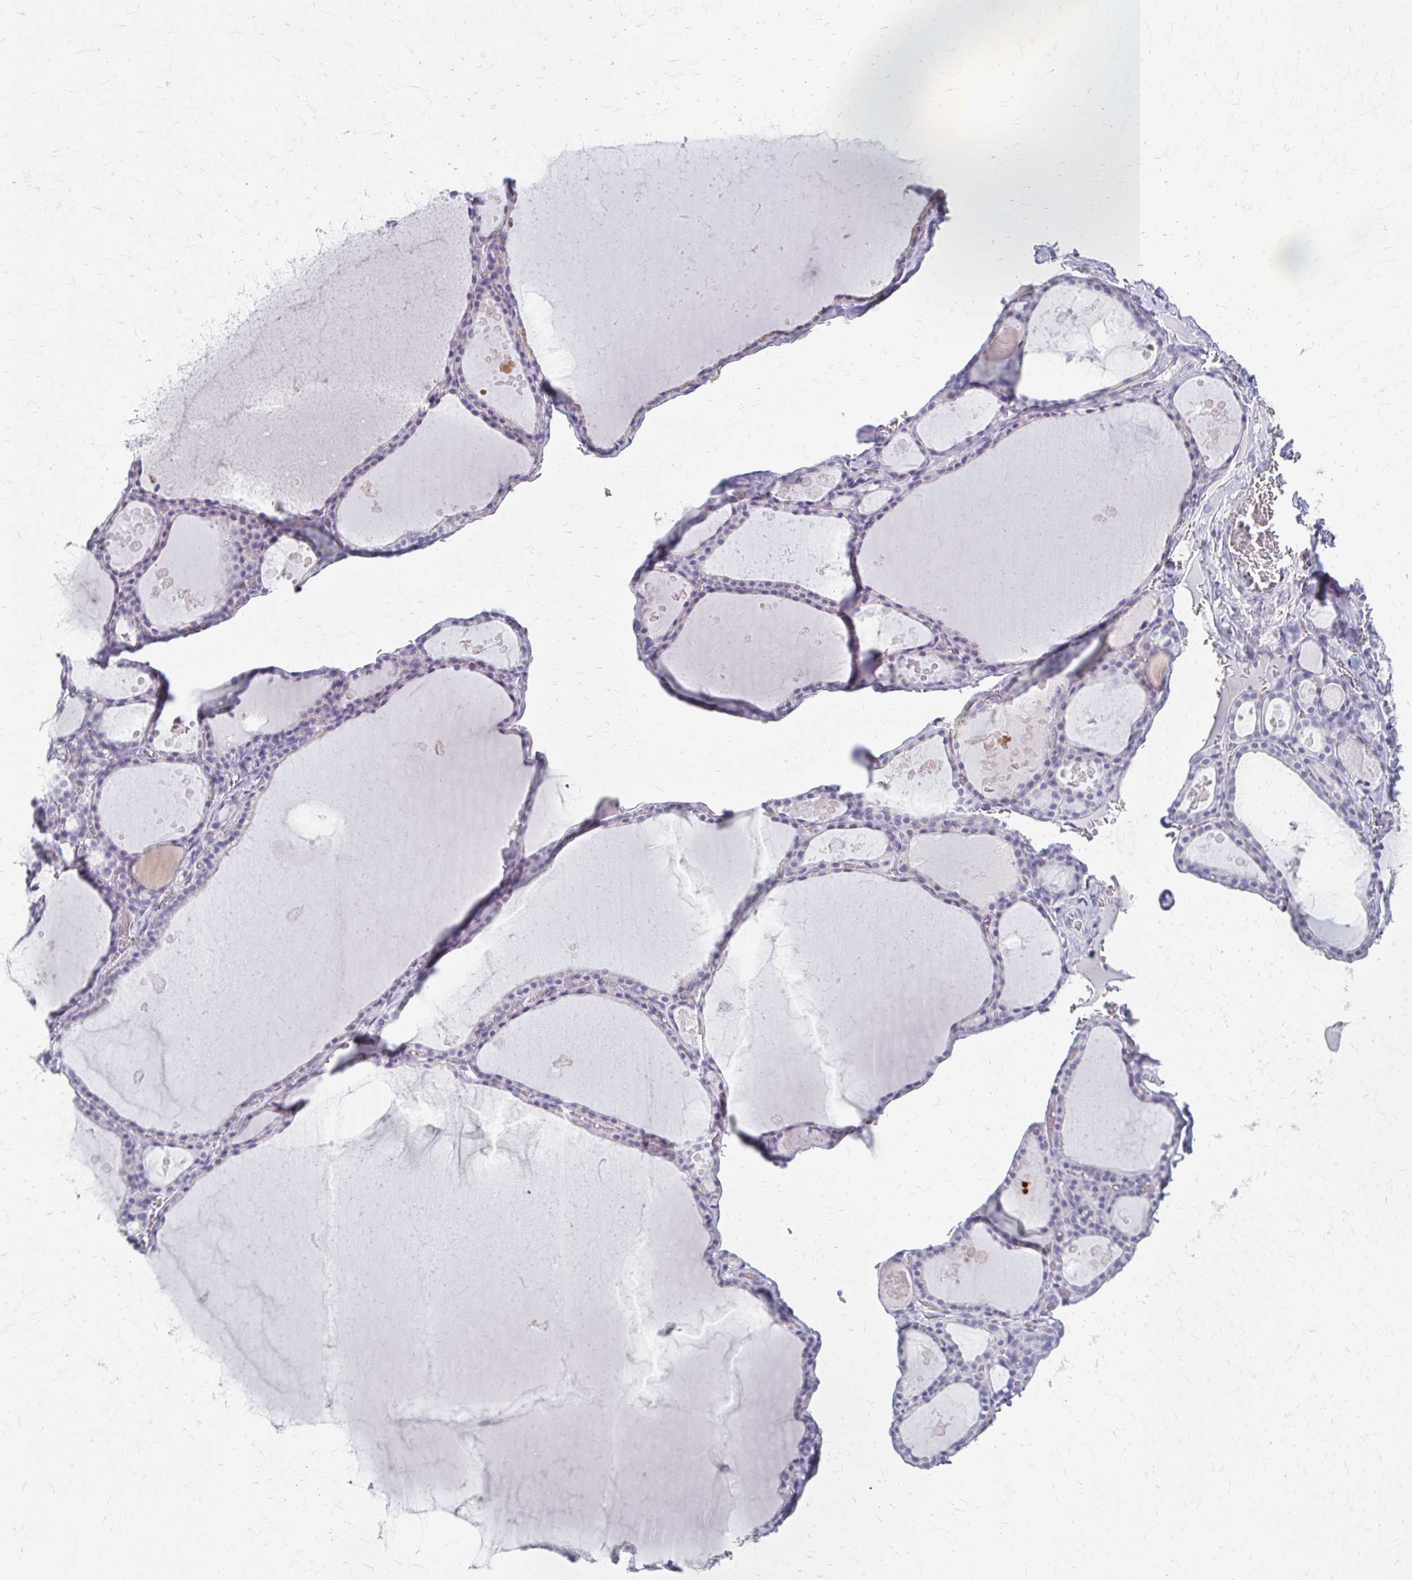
{"staining": {"intensity": "negative", "quantity": "none", "location": "none"}, "tissue": "thyroid gland", "cell_type": "Glandular cells", "image_type": "normal", "snomed": [{"axis": "morphology", "description": "Normal tissue, NOS"}, {"axis": "topography", "description": "Thyroid gland"}], "caption": "Immunohistochemistry of normal human thyroid gland displays no expression in glandular cells. (DAB (3,3'-diaminobenzidine) immunohistochemistry visualized using brightfield microscopy, high magnification).", "gene": "CYB5A", "patient": {"sex": "male", "age": 56}}